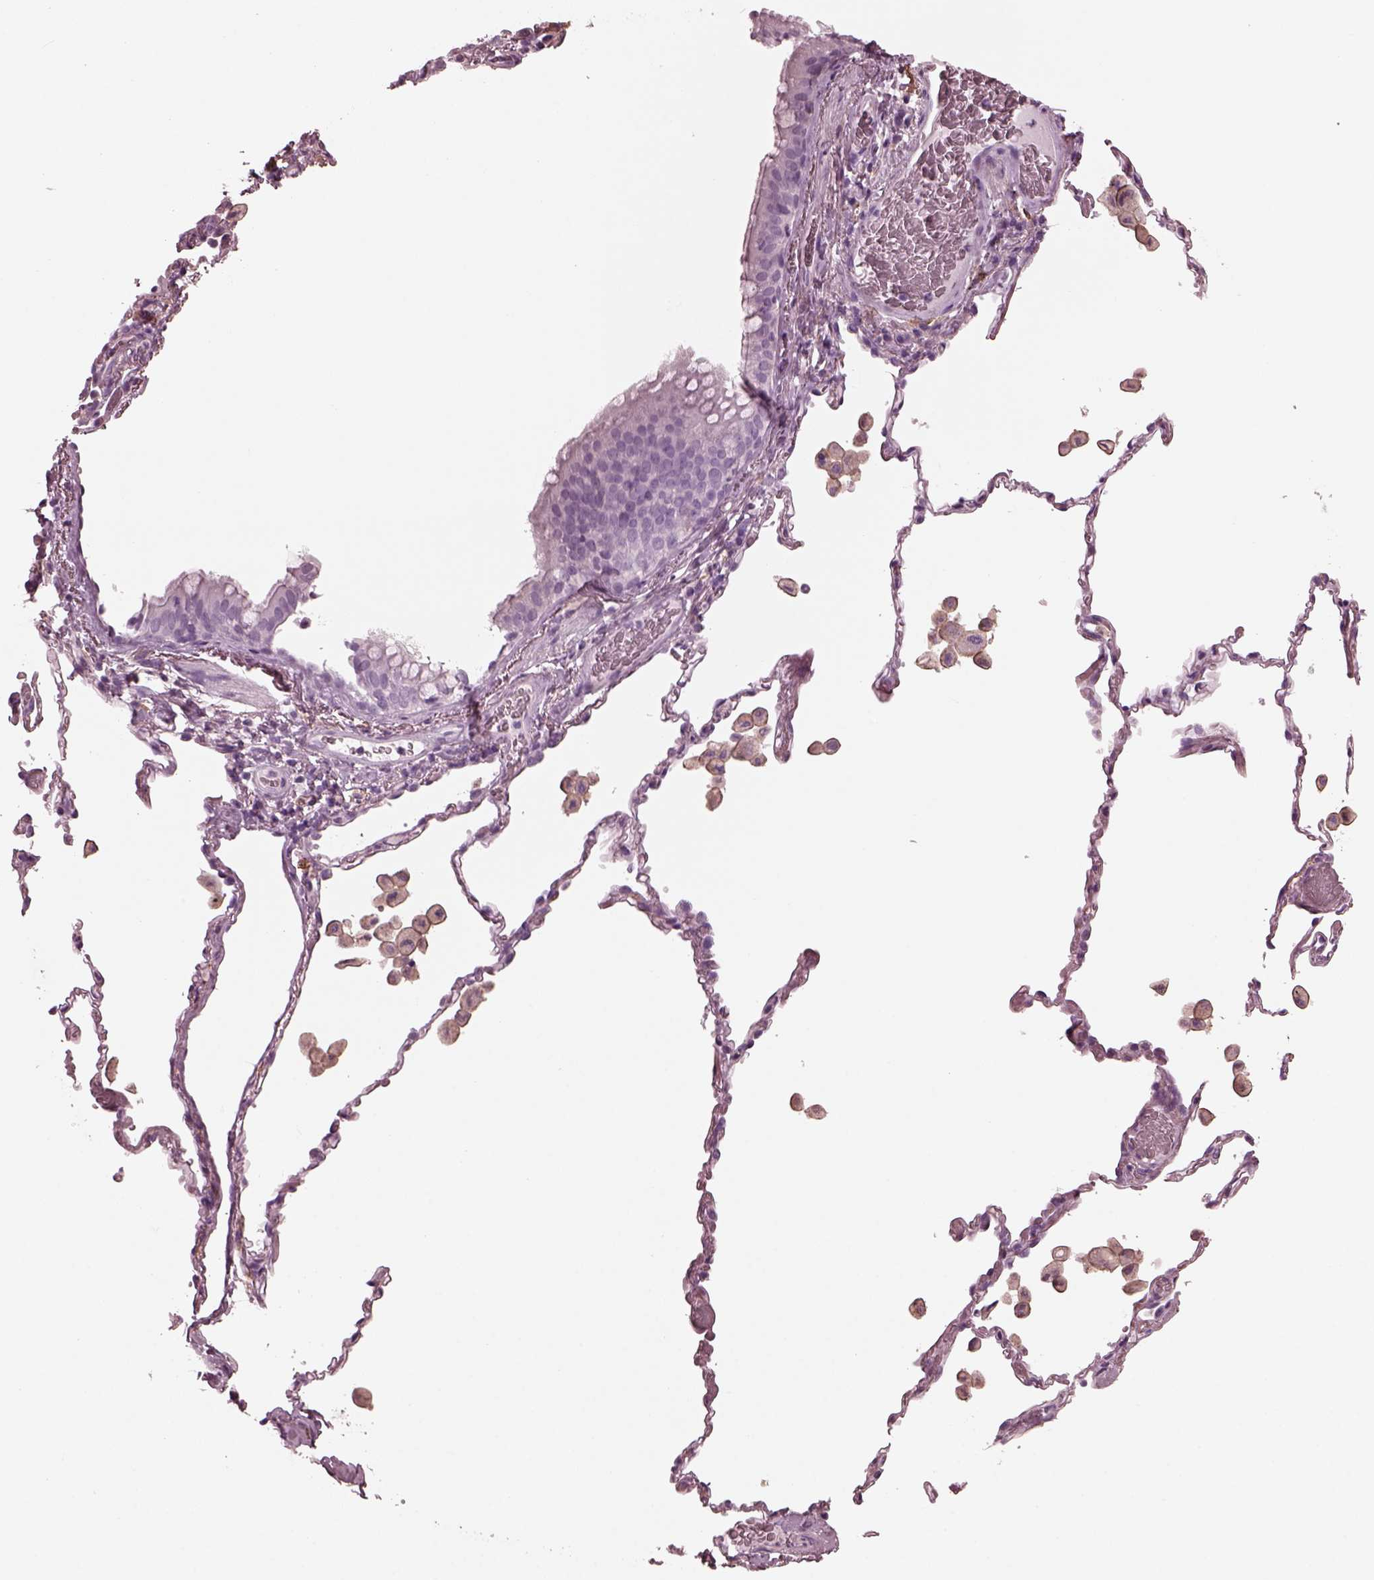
{"staining": {"intensity": "negative", "quantity": "none", "location": "none"}, "tissue": "bronchus", "cell_type": "Respiratory epithelial cells", "image_type": "normal", "snomed": [{"axis": "morphology", "description": "Normal tissue, NOS"}, {"axis": "topography", "description": "Bronchus"}, {"axis": "topography", "description": "Lung"}], "caption": "Protein analysis of unremarkable bronchus reveals no significant staining in respiratory epithelial cells.", "gene": "CGA", "patient": {"sex": "male", "age": 54}}